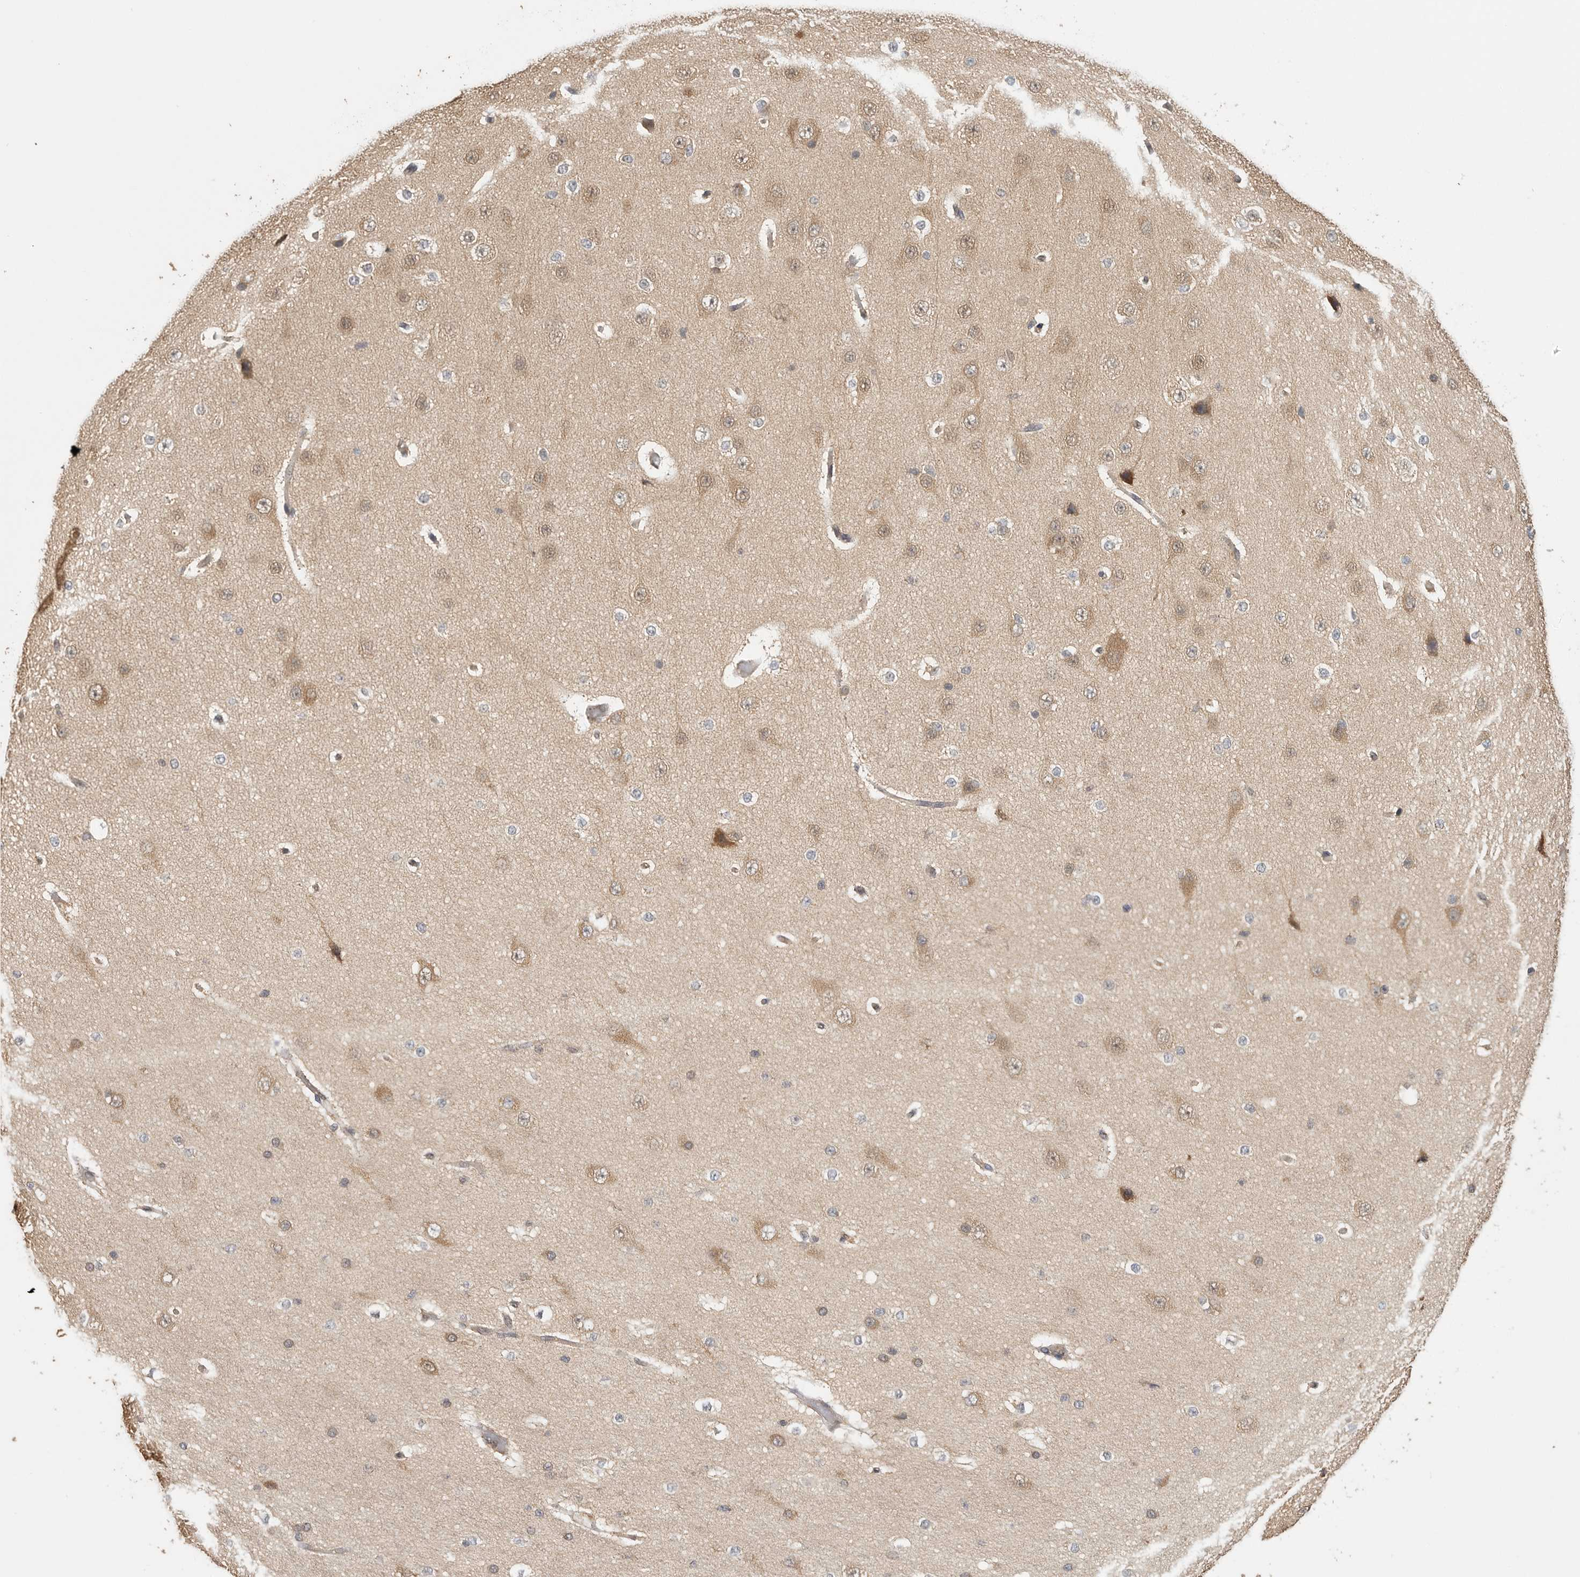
{"staining": {"intensity": "negative", "quantity": "none", "location": "none"}, "tissue": "cerebral cortex", "cell_type": "Endothelial cells", "image_type": "normal", "snomed": [{"axis": "morphology", "description": "Normal tissue, NOS"}, {"axis": "morphology", "description": "Developmental malformation"}, {"axis": "topography", "description": "Cerebral cortex"}], "caption": "IHC micrograph of benign human cerebral cortex stained for a protein (brown), which reveals no staining in endothelial cells. Brightfield microscopy of immunohistochemistry stained with DAB (brown) and hematoxylin (blue), captured at high magnification.", "gene": "CCT8", "patient": {"sex": "female", "age": 30}}